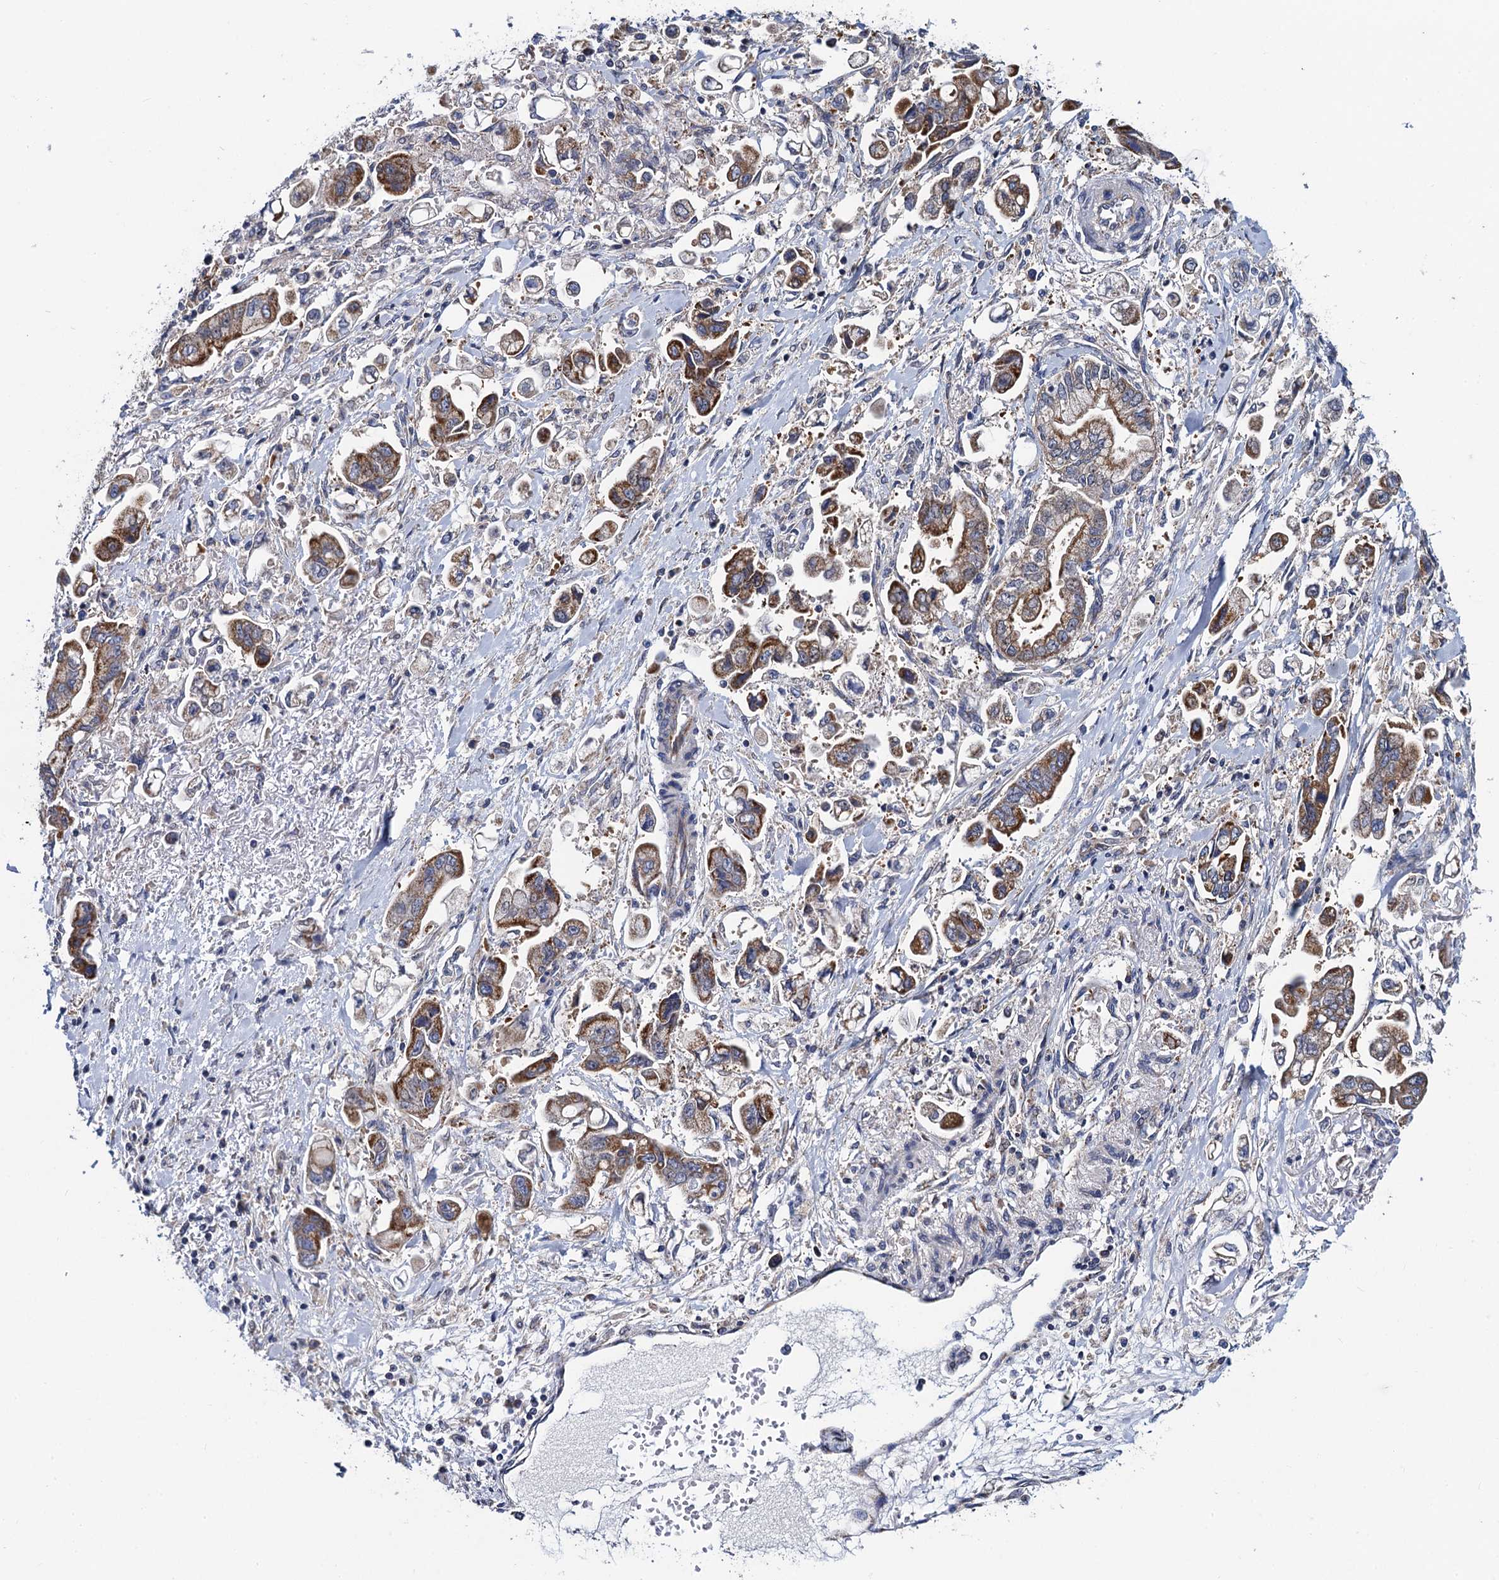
{"staining": {"intensity": "moderate", "quantity": ">75%", "location": "cytoplasmic/membranous"}, "tissue": "stomach cancer", "cell_type": "Tumor cells", "image_type": "cancer", "snomed": [{"axis": "morphology", "description": "Adenocarcinoma, NOS"}, {"axis": "topography", "description": "Stomach"}], "caption": "Brown immunohistochemical staining in stomach cancer (adenocarcinoma) reveals moderate cytoplasmic/membranous expression in approximately >75% of tumor cells.", "gene": "PTCD3", "patient": {"sex": "male", "age": 62}}